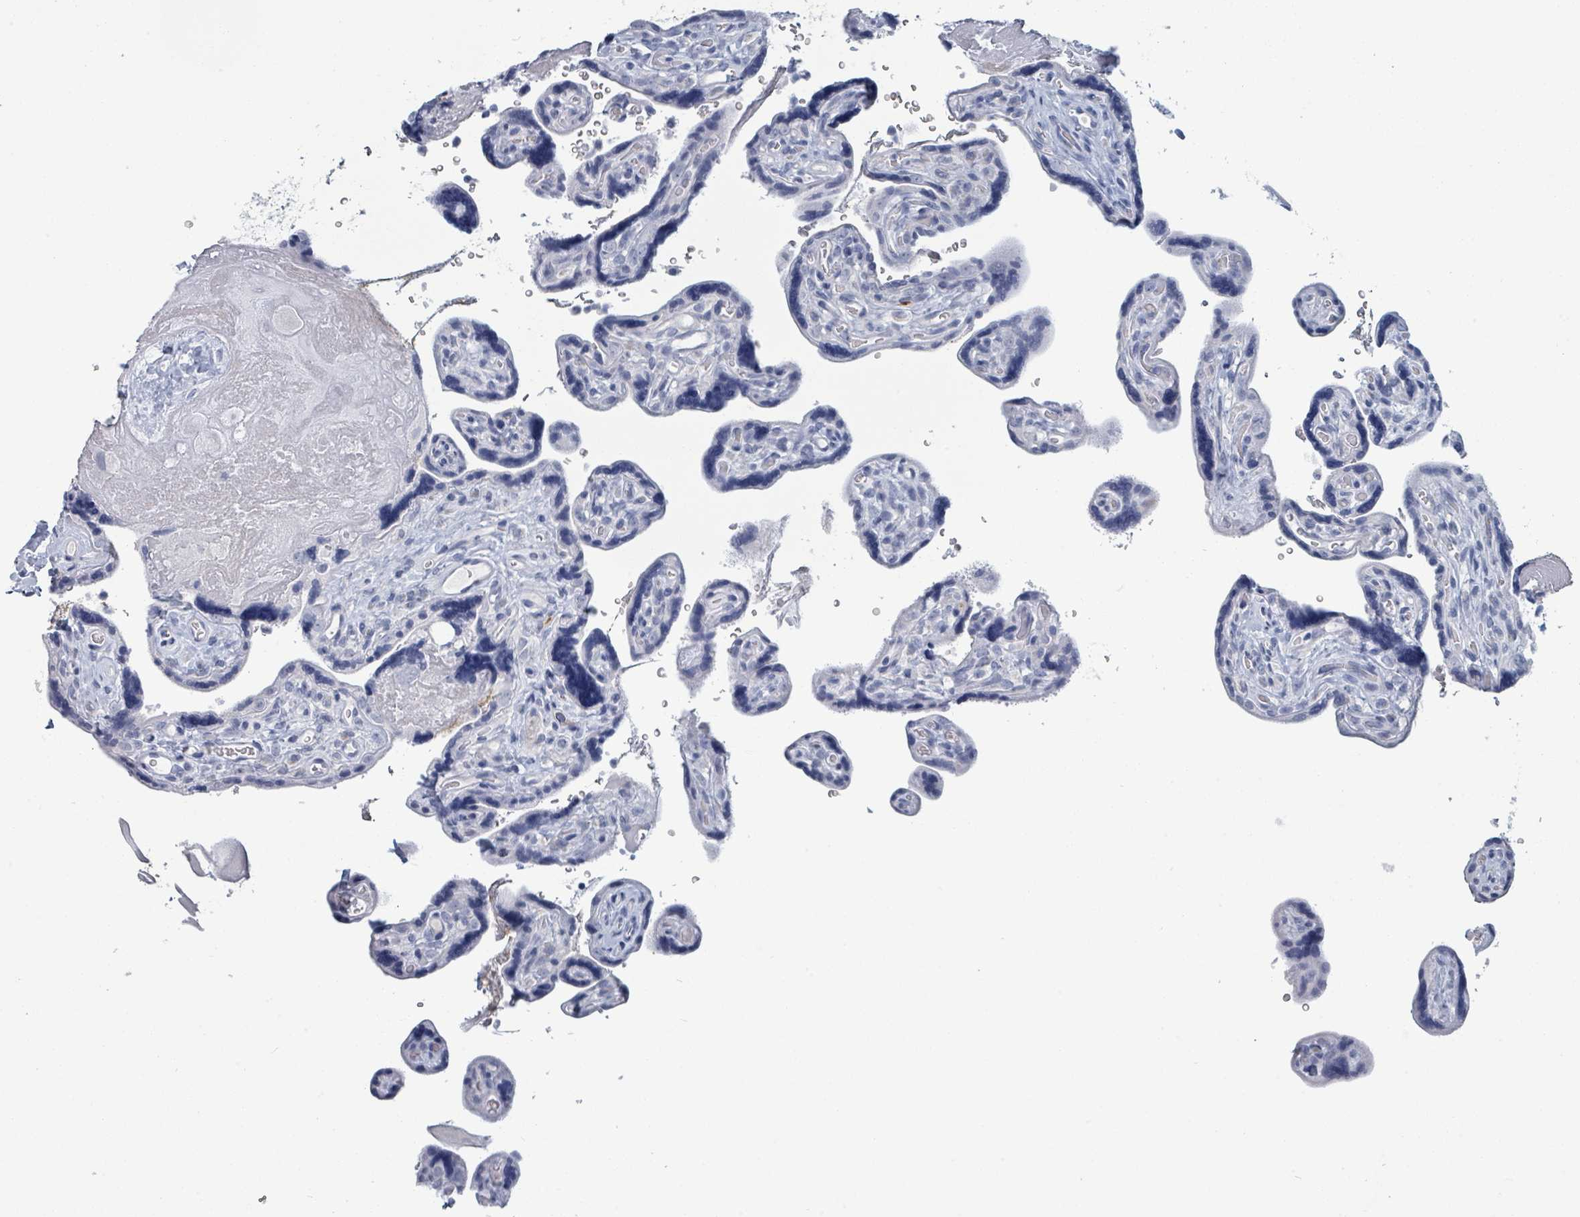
{"staining": {"intensity": "negative", "quantity": "none", "location": "none"}, "tissue": "placenta", "cell_type": "Decidual cells", "image_type": "normal", "snomed": [{"axis": "morphology", "description": "Normal tissue, NOS"}, {"axis": "topography", "description": "Placenta"}], "caption": "Protein analysis of unremarkable placenta reveals no significant positivity in decidual cells. (Immunohistochemistry, brightfield microscopy, high magnification).", "gene": "VPS13D", "patient": {"sex": "female", "age": 39}}